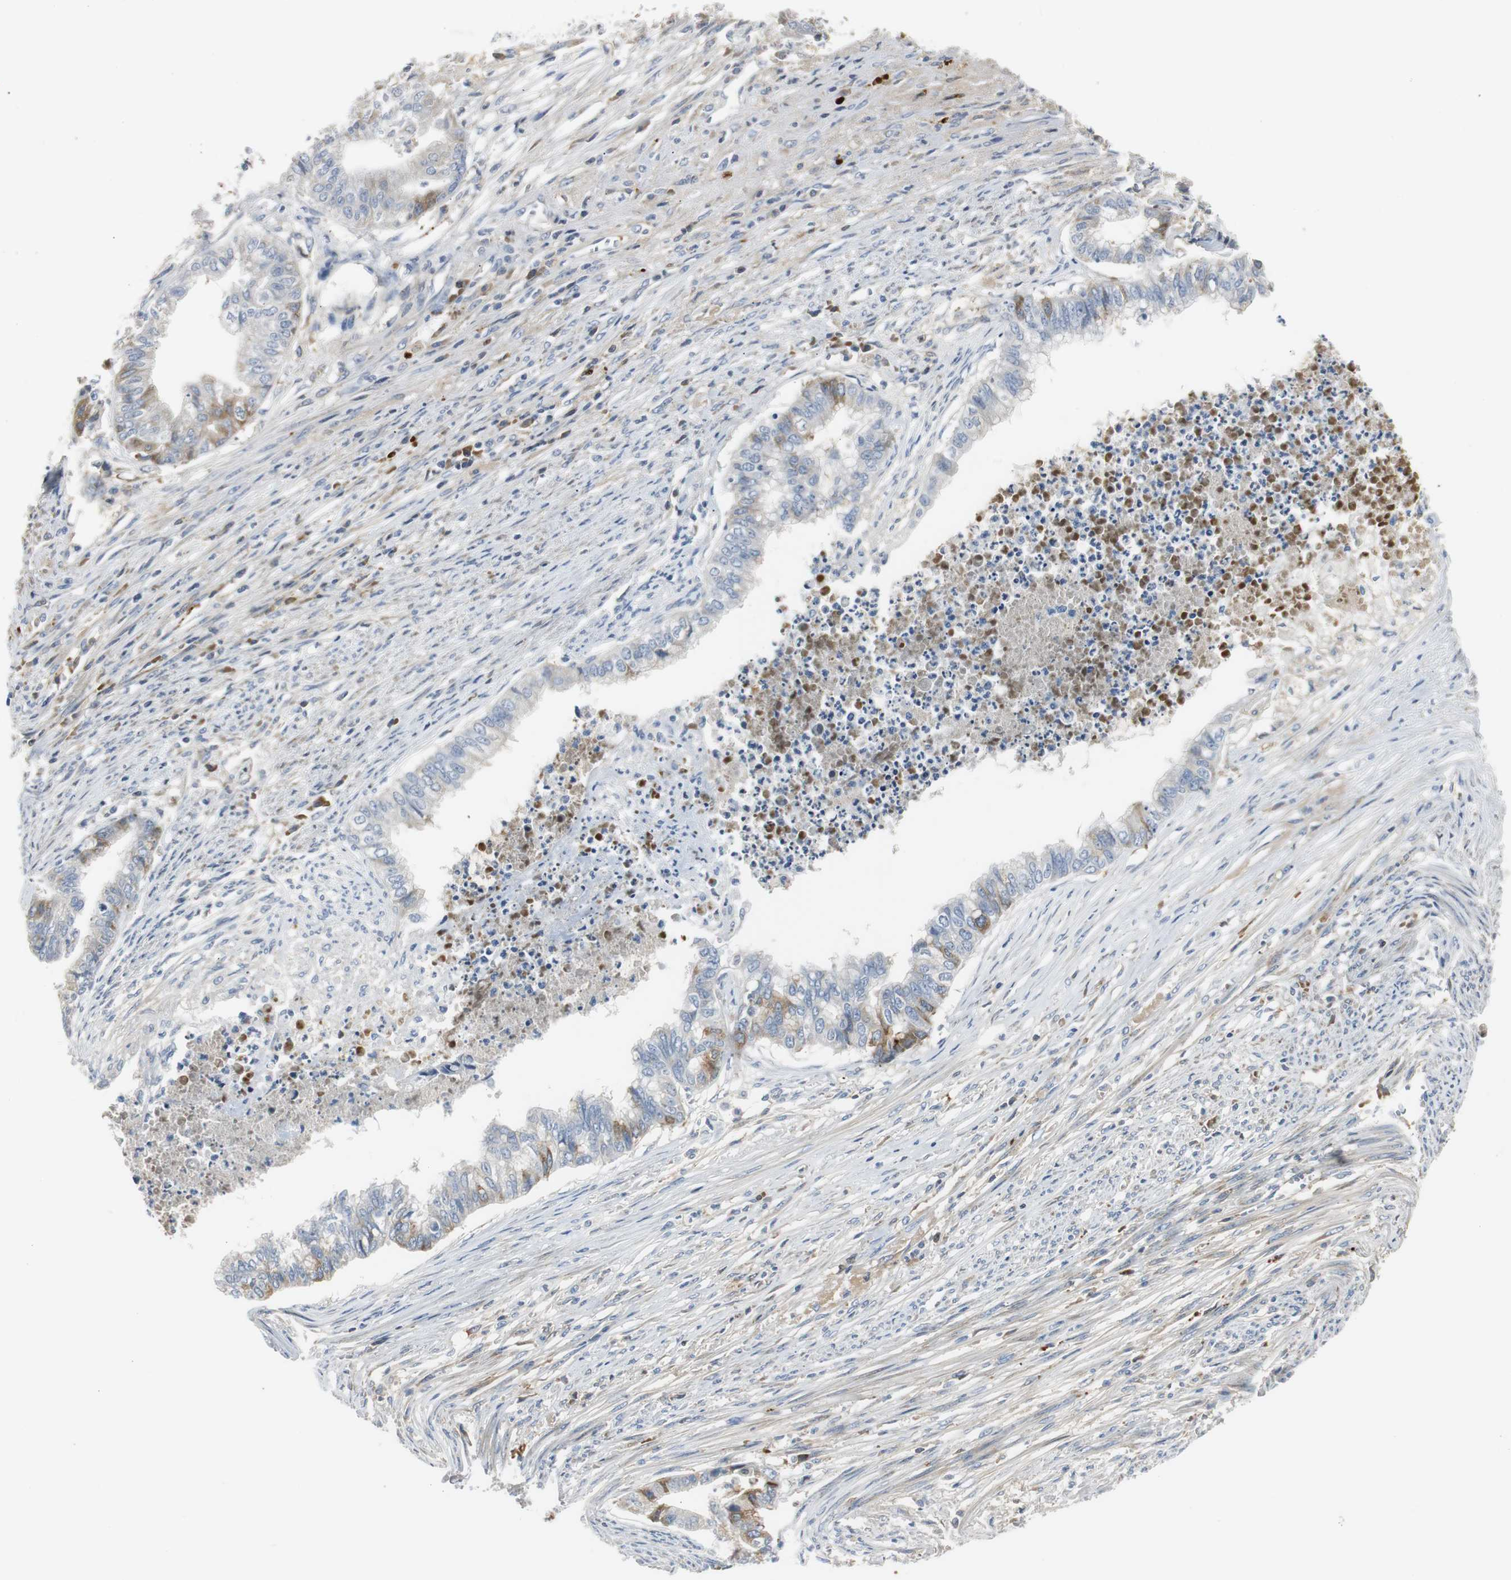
{"staining": {"intensity": "moderate", "quantity": "<25%", "location": "cytoplasmic/membranous"}, "tissue": "endometrial cancer", "cell_type": "Tumor cells", "image_type": "cancer", "snomed": [{"axis": "morphology", "description": "Adenocarcinoma, NOS"}, {"axis": "topography", "description": "Endometrium"}], "caption": "This is a photomicrograph of immunohistochemistry staining of adenocarcinoma (endometrial), which shows moderate positivity in the cytoplasmic/membranous of tumor cells.", "gene": "SERPINF1", "patient": {"sex": "female", "age": 79}}